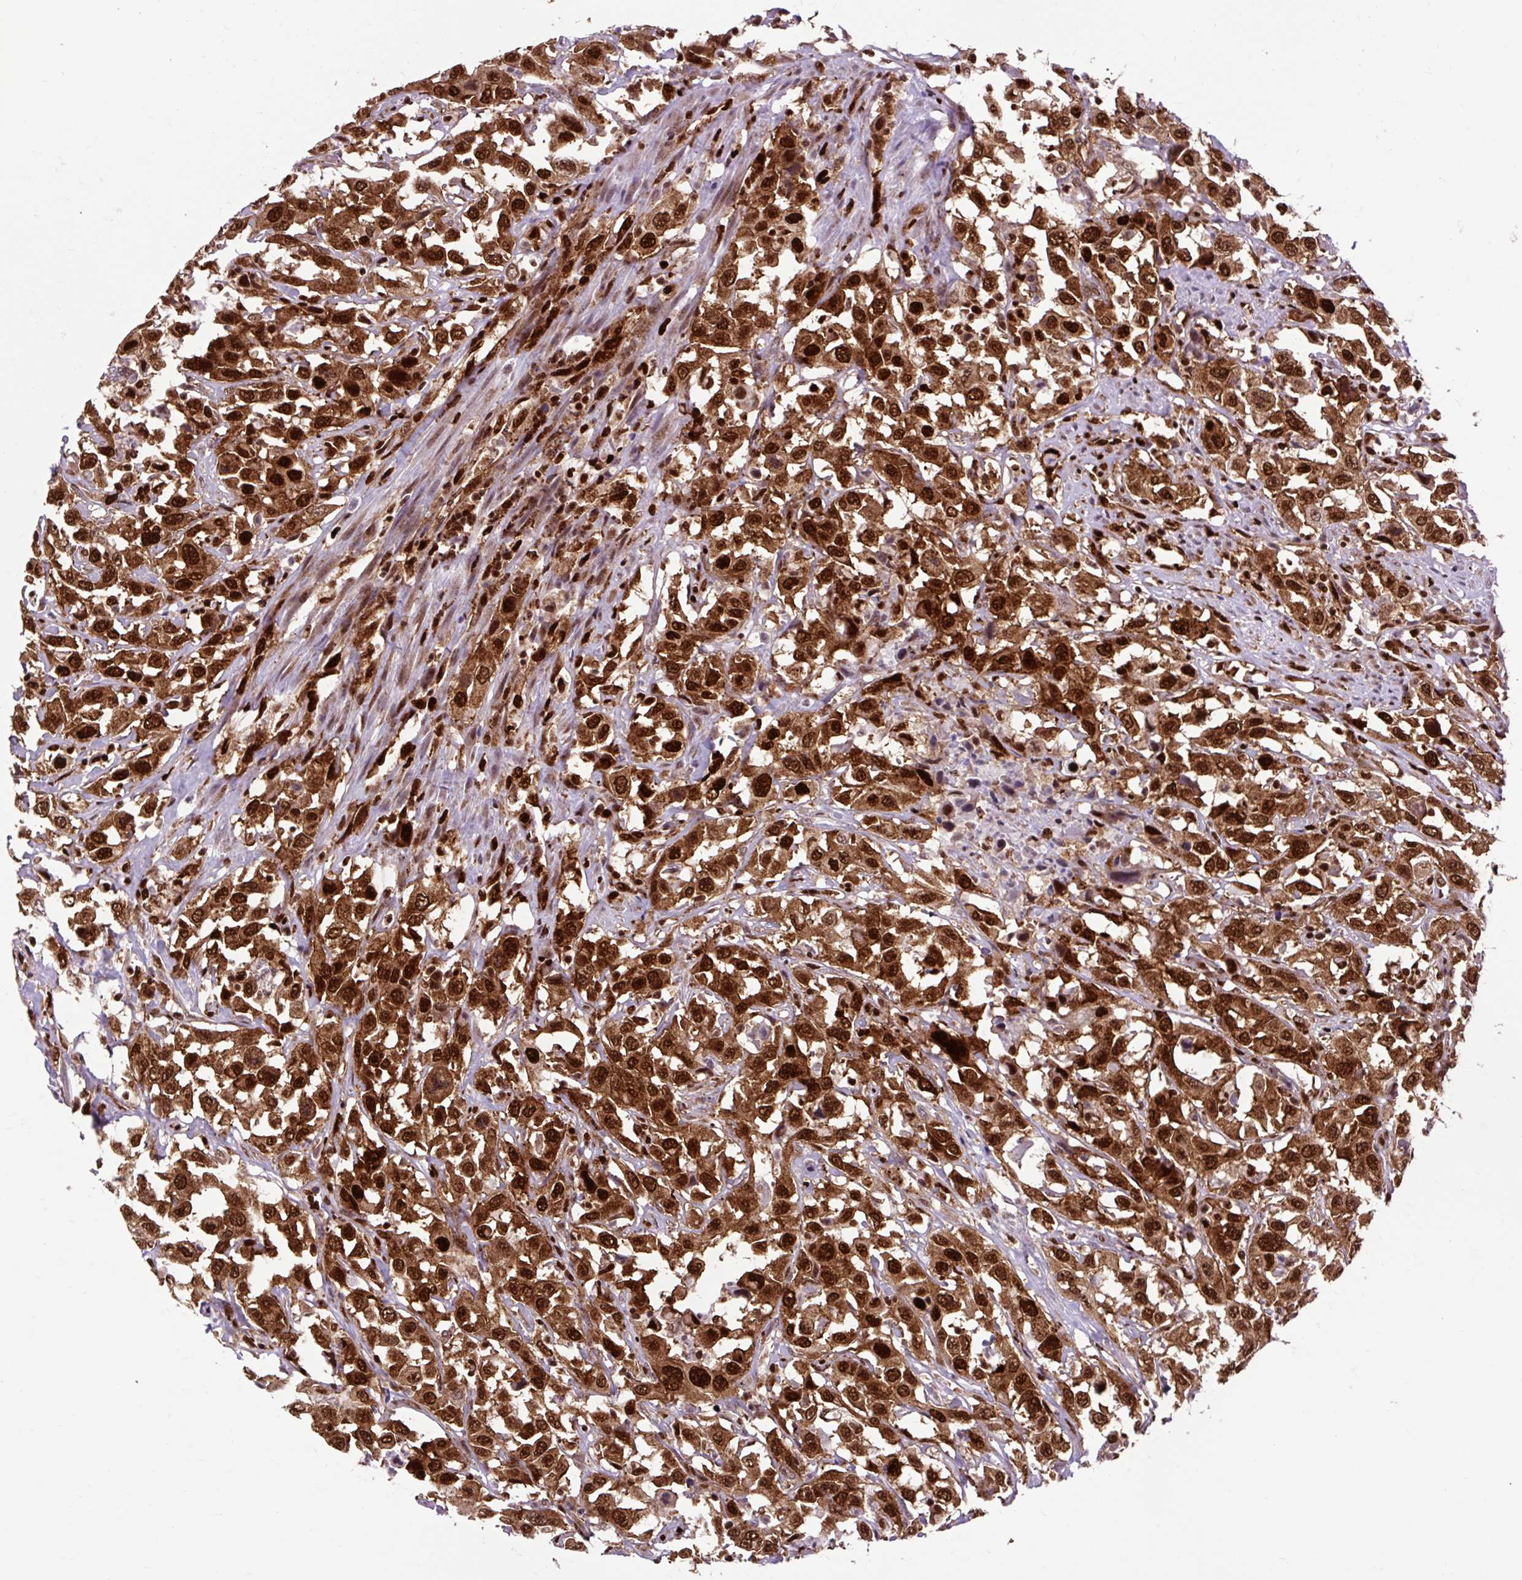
{"staining": {"intensity": "strong", "quantity": ">75%", "location": "cytoplasmic/membranous,nuclear"}, "tissue": "urothelial cancer", "cell_type": "Tumor cells", "image_type": "cancer", "snomed": [{"axis": "morphology", "description": "Urothelial carcinoma, High grade"}, {"axis": "topography", "description": "Urinary bladder"}], "caption": "An image showing strong cytoplasmic/membranous and nuclear expression in approximately >75% of tumor cells in urothelial cancer, as visualized by brown immunohistochemical staining.", "gene": "FUS", "patient": {"sex": "male", "age": 61}}